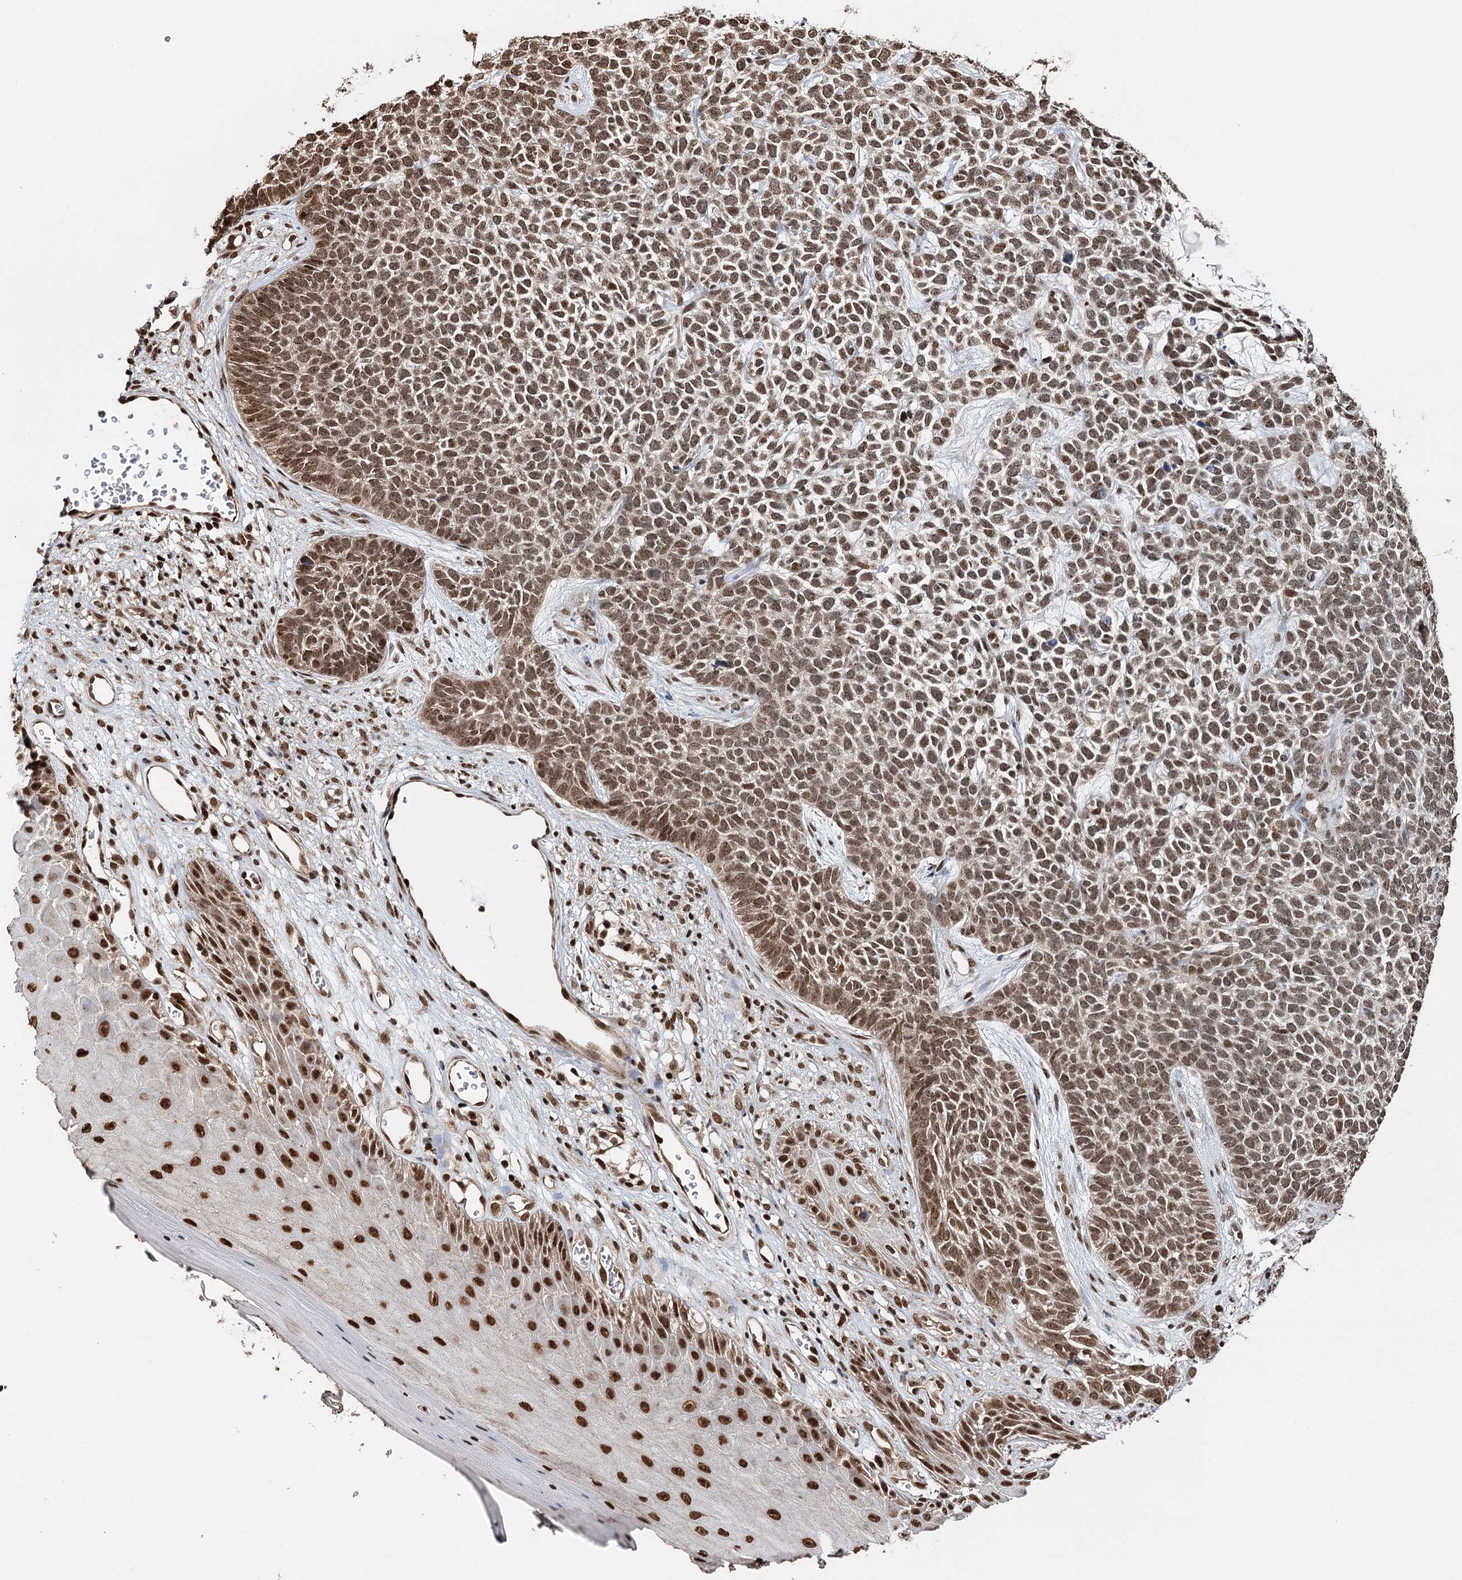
{"staining": {"intensity": "moderate", "quantity": ">75%", "location": "nuclear"}, "tissue": "skin cancer", "cell_type": "Tumor cells", "image_type": "cancer", "snomed": [{"axis": "morphology", "description": "Basal cell carcinoma"}, {"axis": "topography", "description": "Skin"}], "caption": "Human skin cancer stained for a protein (brown) exhibits moderate nuclear positive expression in about >75% of tumor cells.", "gene": "RPS27A", "patient": {"sex": "female", "age": 84}}